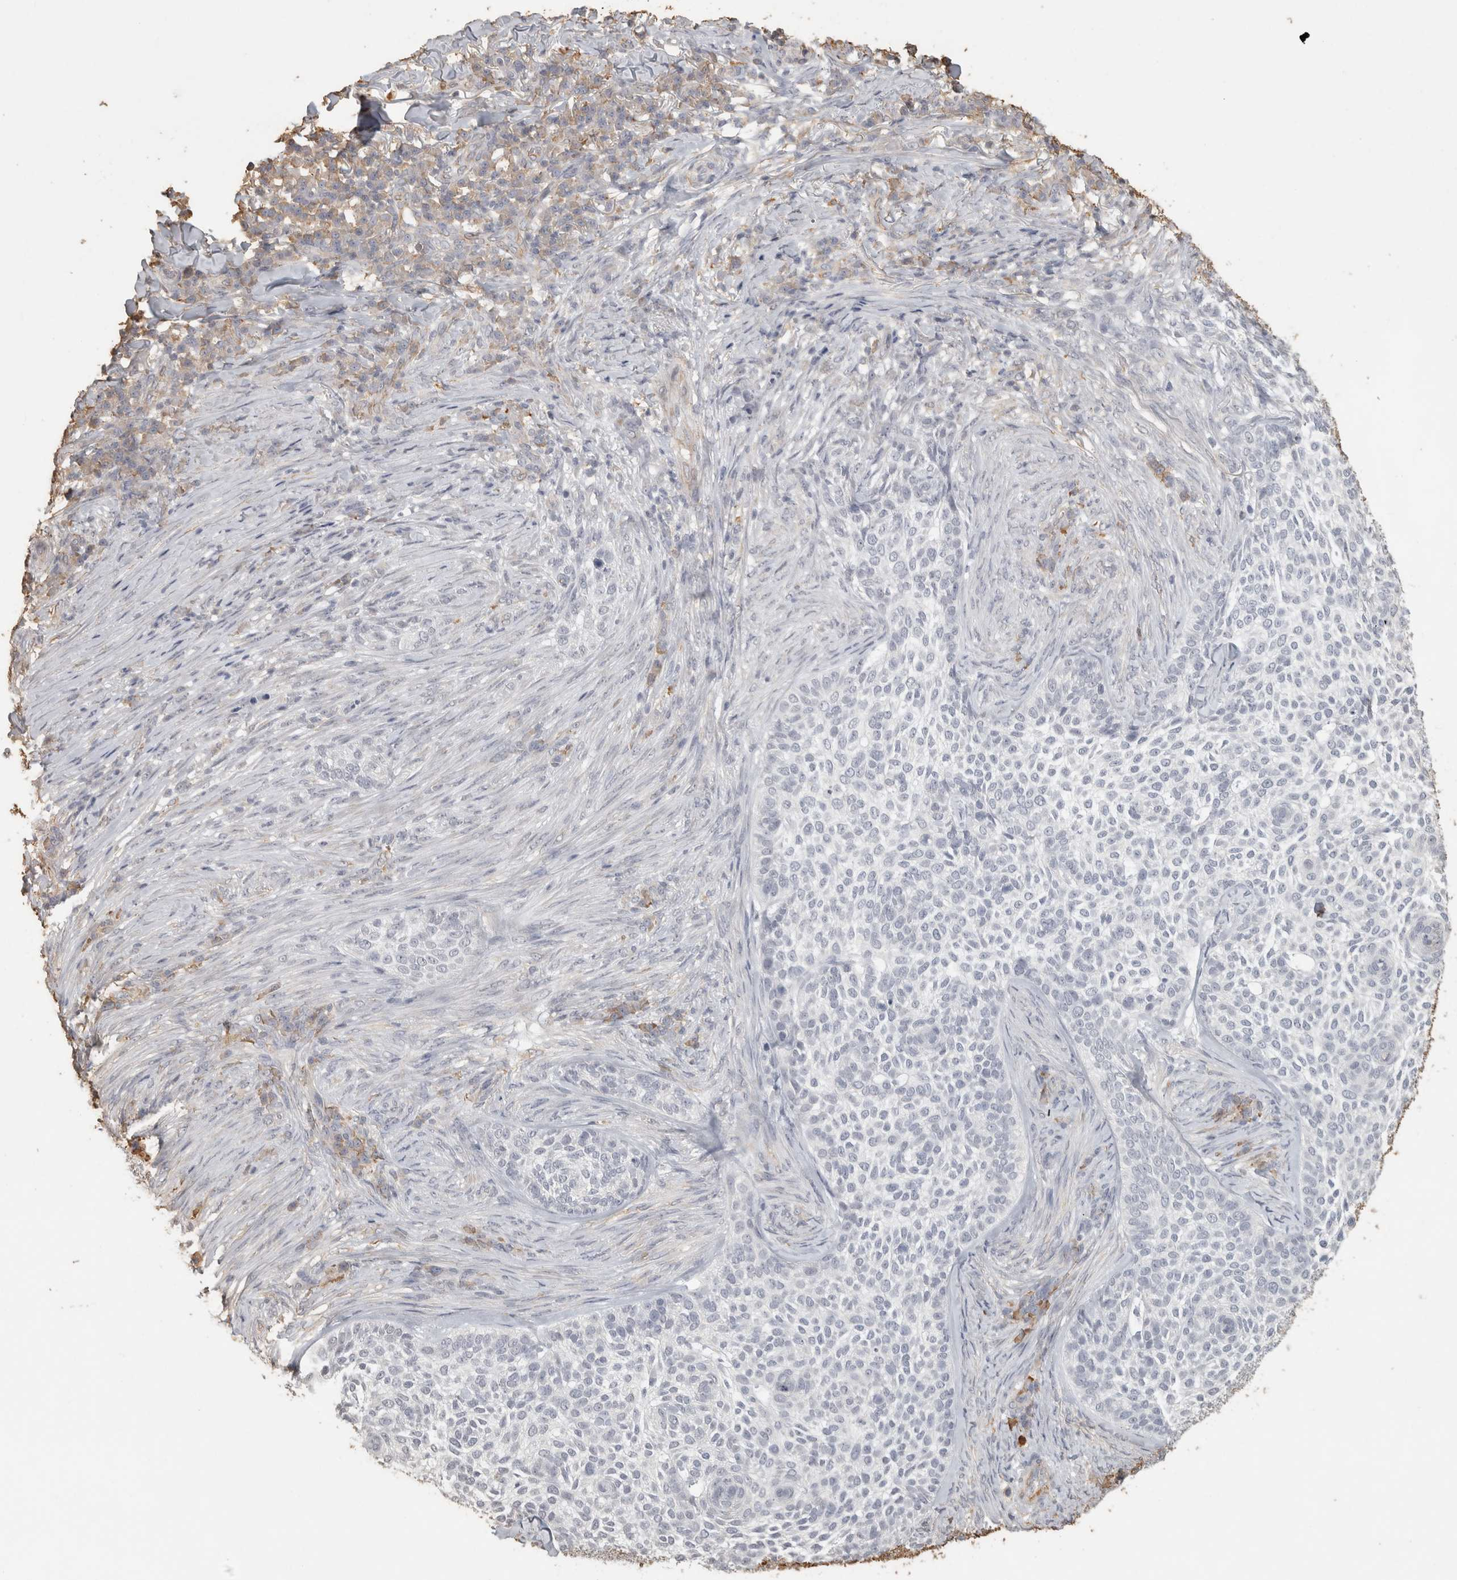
{"staining": {"intensity": "negative", "quantity": "none", "location": "none"}, "tissue": "skin cancer", "cell_type": "Tumor cells", "image_type": "cancer", "snomed": [{"axis": "morphology", "description": "Basal cell carcinoma"}, {"axis": "topography", "description": "Skin"}], "caption": "The IHC histopathology image has no significant staining in tumor cells of skin basal cell carcinoma tissue.", "gene": "REPS2", "patient": {"sex": "female", "age": 64}}